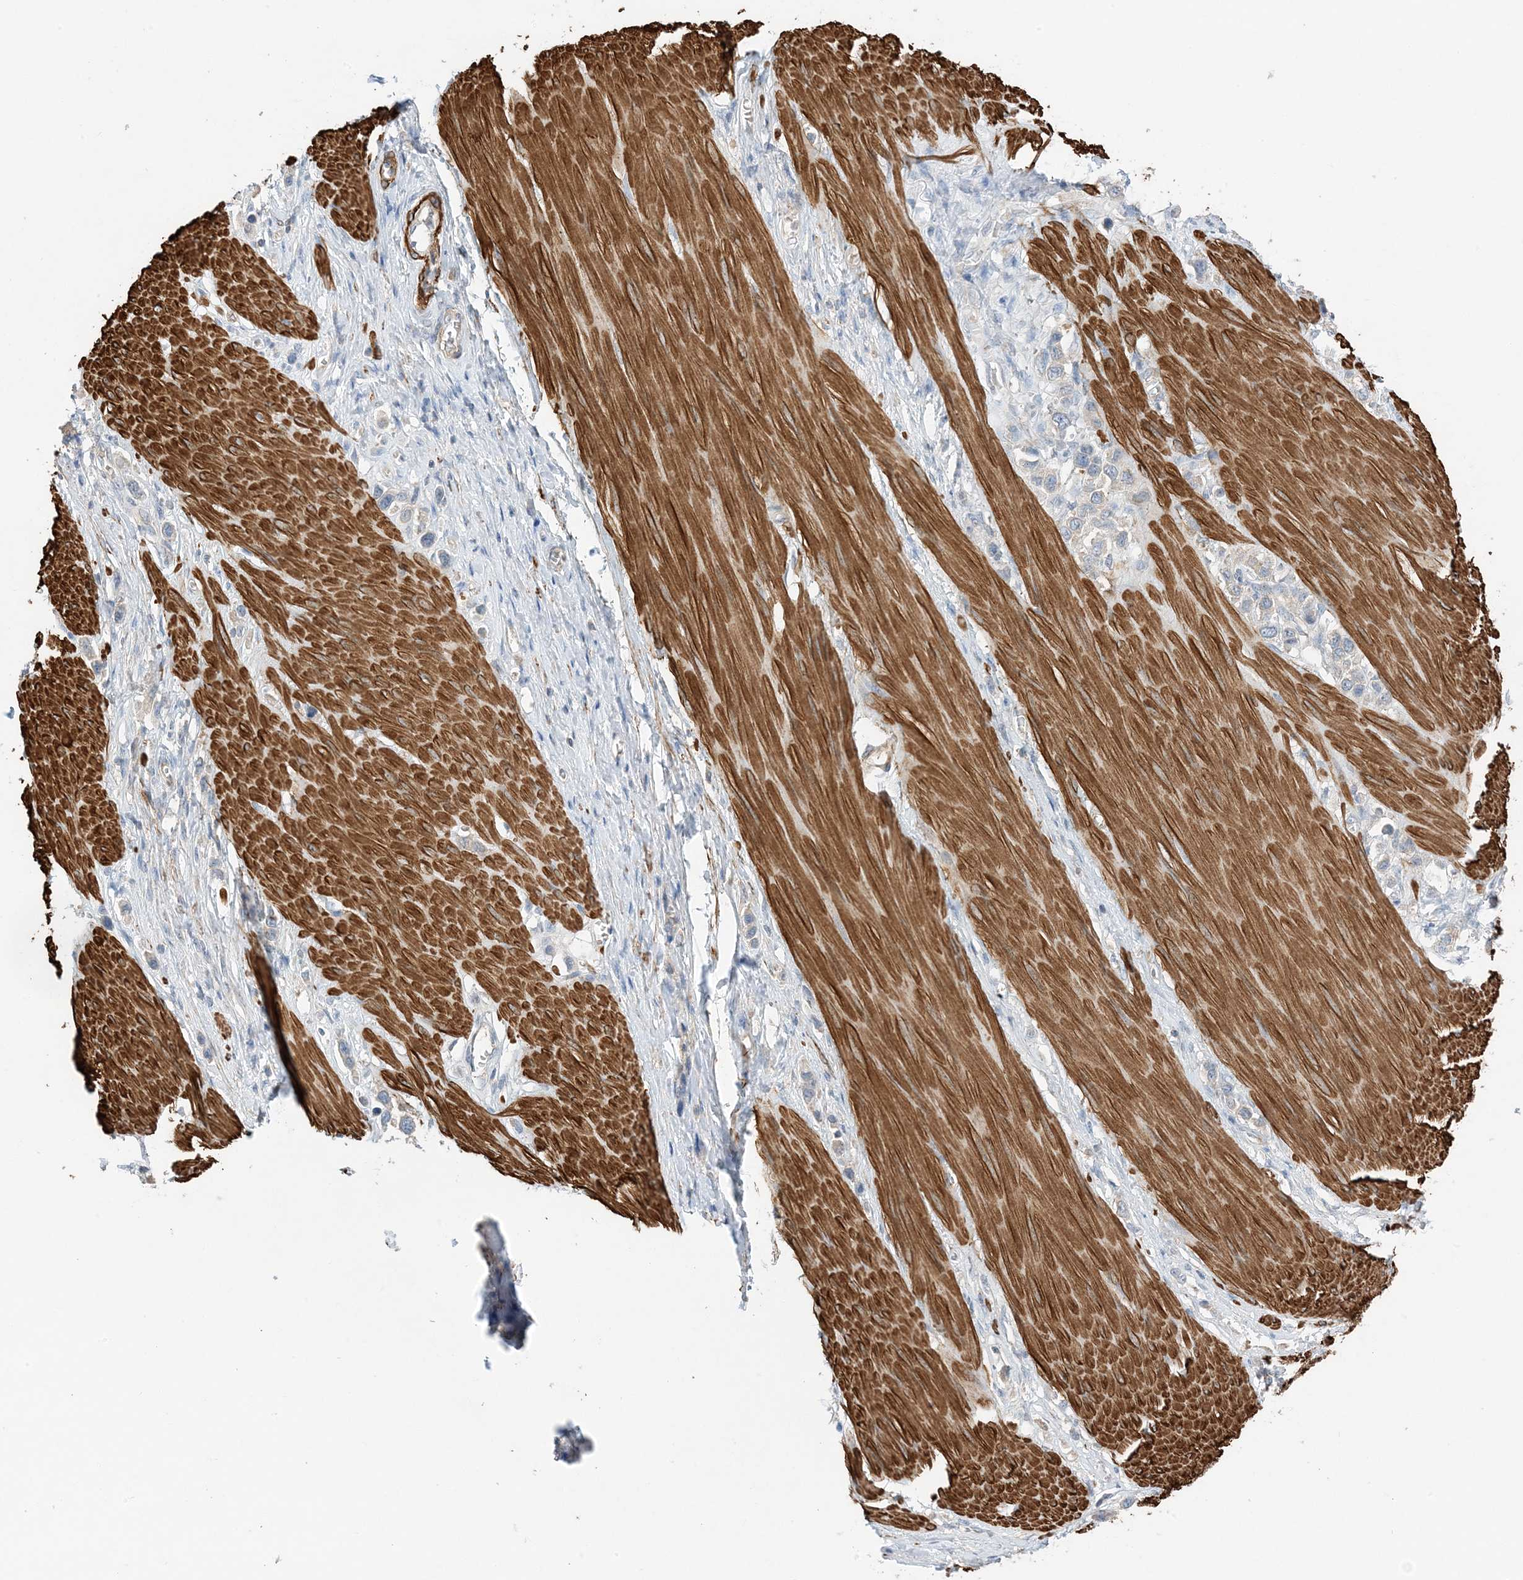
{"staining": {"intensity": "negative", "quantity": "none", "location": "none"}, "tissue": "stomach cancer", "cell_type": "Tumor cells", "image_type": "cancer", "snomed": [{"axis": "morphology", "description": "Adenocarcinoma, NOS"}, {"axis": "topography", "description": "Stomach"}], "caption": "Tumor cells are negative for brown protein staining in stomach cancer.", "gene": "KIFBP", "patient": {"sex": "female", "age": 65}}